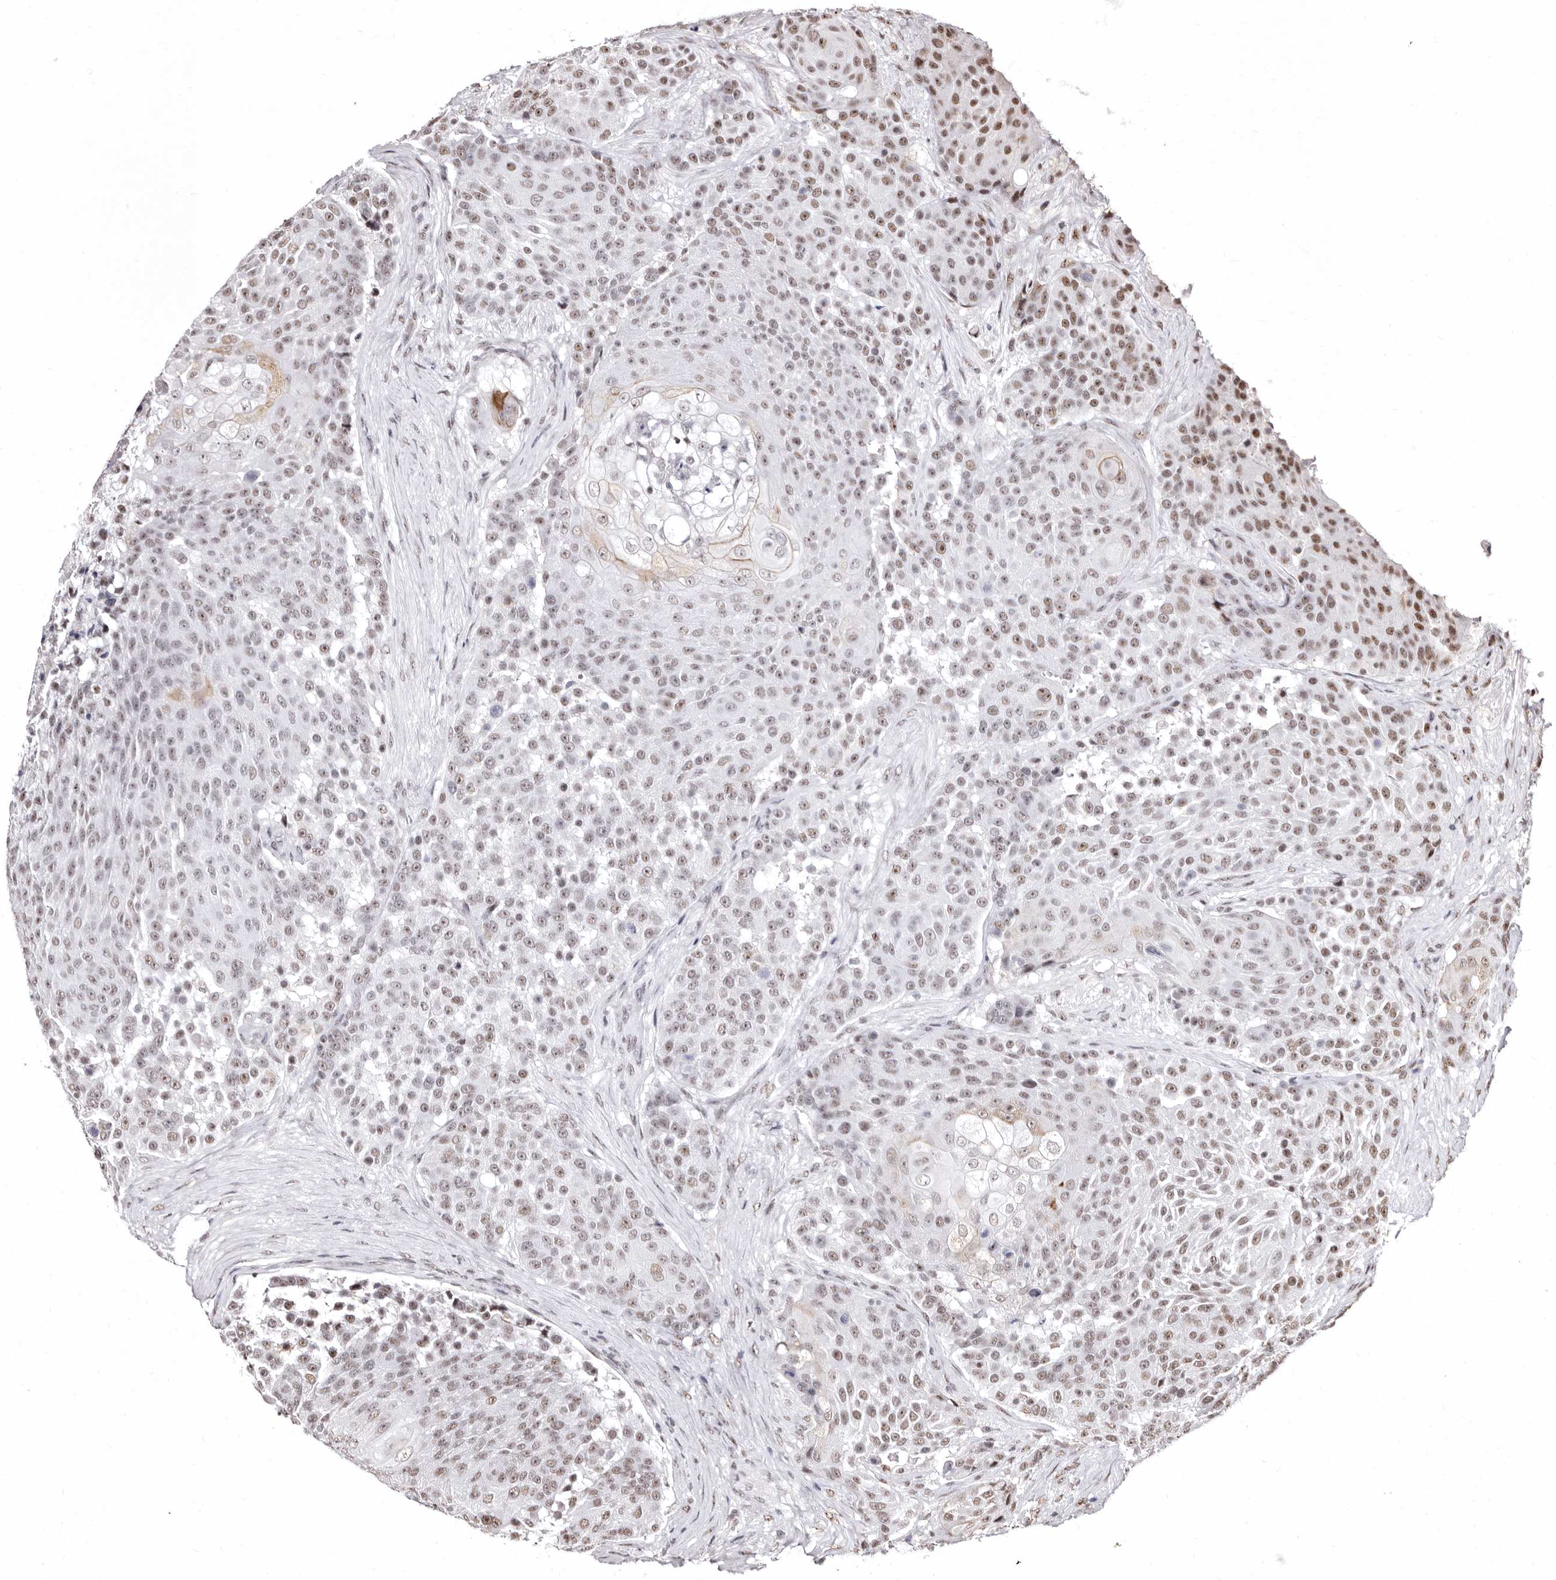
{"staining": {"intensity": "moderate", "quantity": "25%-75%", "location": "nuclear"}, "tissue": "urothelial cancer", "cell_type": "Tumor cells", "image_type": "cancer", "snomed": [{"axis": "morphology", "description": "Urothelial carcinoma, High grade"}, {"axis": "topography", "description": "Urinary bladder"}], "caption": "This photomicrograph shows IHC staining of human urothelial carcinoma (high-grade), with medium moderate nuclear positivity in approximately 25%-75% of tumor cells.", "gene": "ANAPC11", "patient": {"sex": "female", "age": 63}}